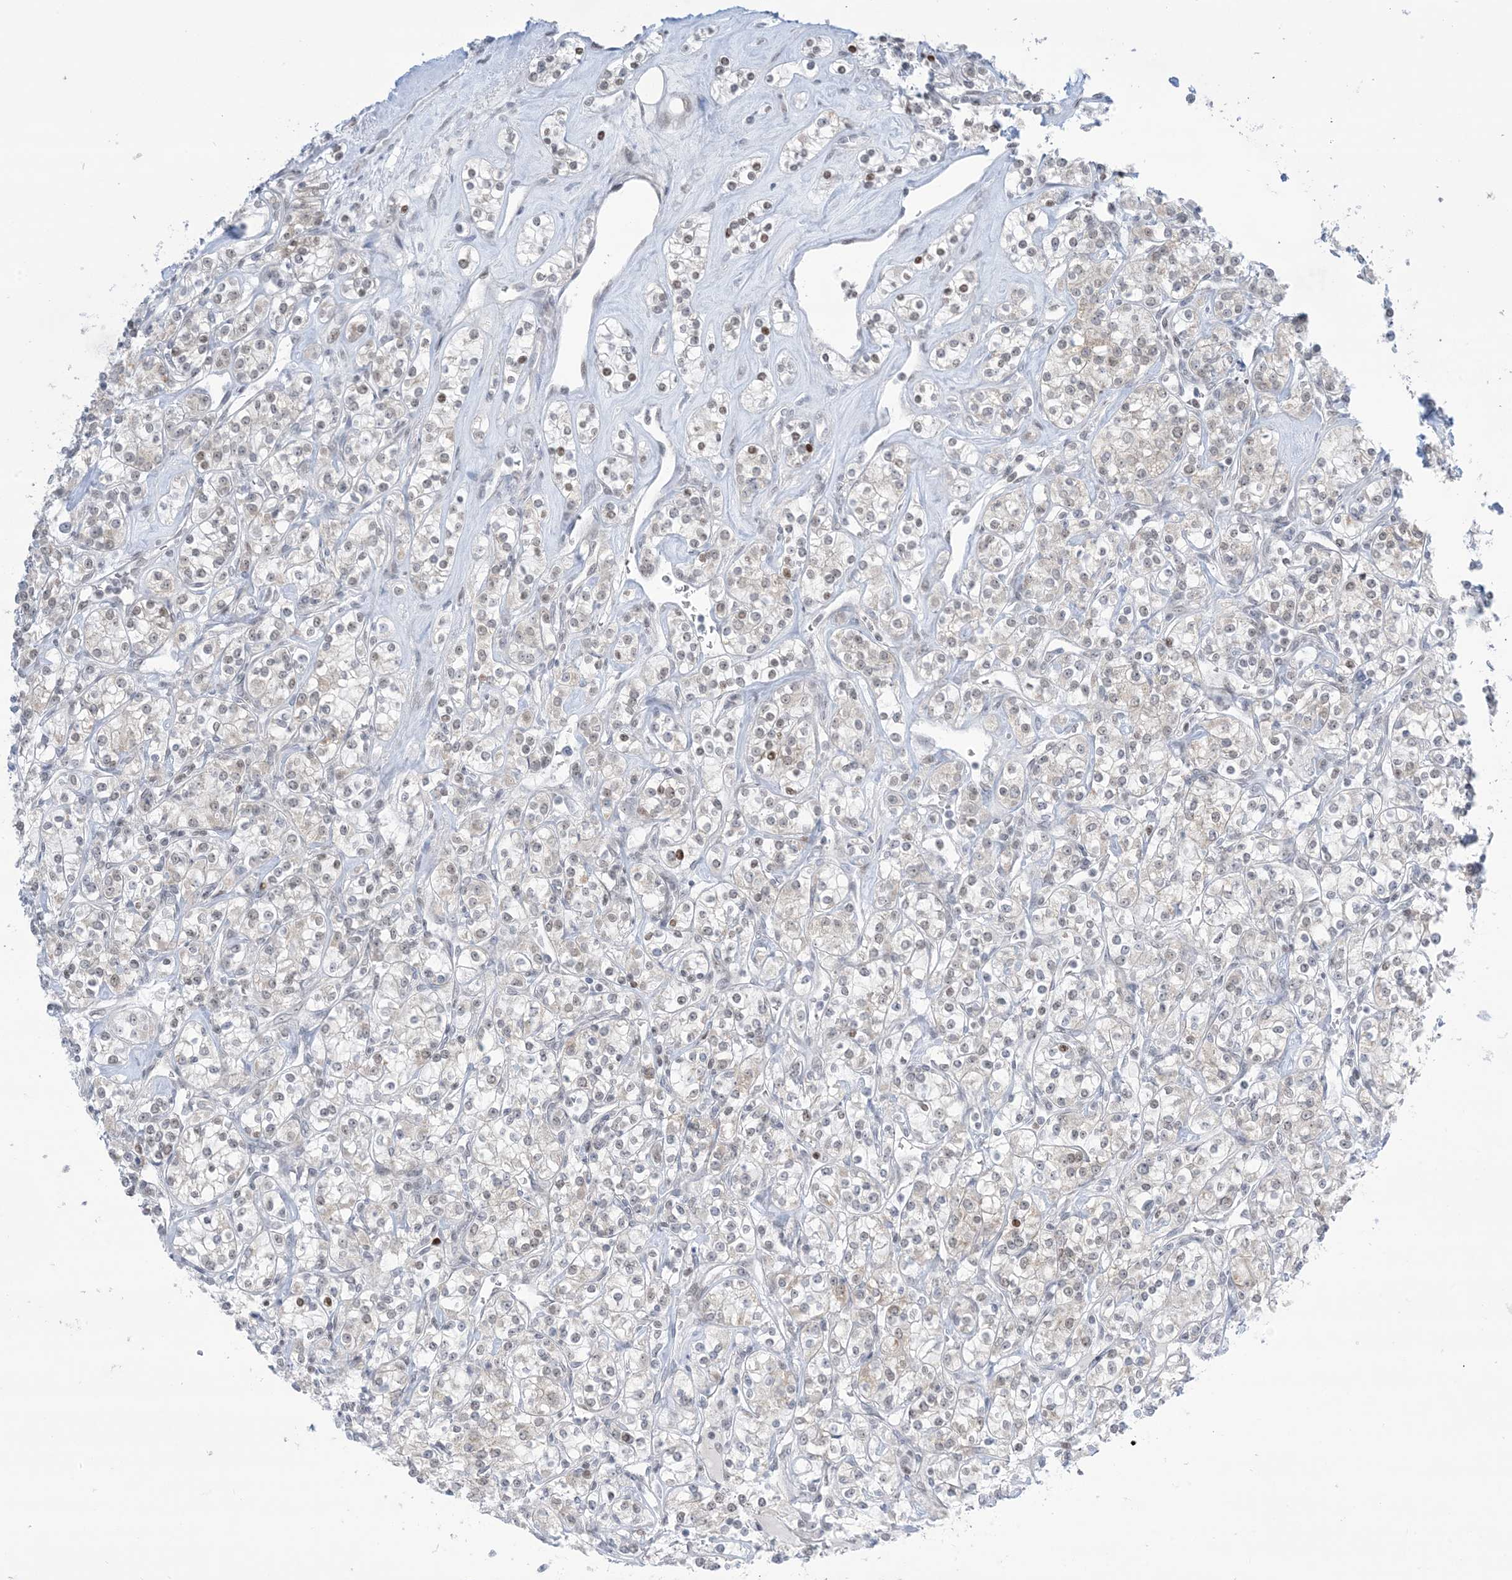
{"staining": {"intensity": "weak", "quantity": "<25%", "location": "nuclear"}, "tissue": "renal cancer", "cell_type": "Tumor cells", "image_type": "cancer", "snomed": [{"axis": "morphology", "description": "Adenocarcinoma, NOS"}, {"axis": "topography", "description": "Kidney"}], "caption": "Immunohistochemistry image of neoplastic tissue: renal adenocarcinoma stained with DAB displays no significant protein positivity in tumor cells.", "gene": "TFPT", "patient": {"sex": "male", "age": 77}}